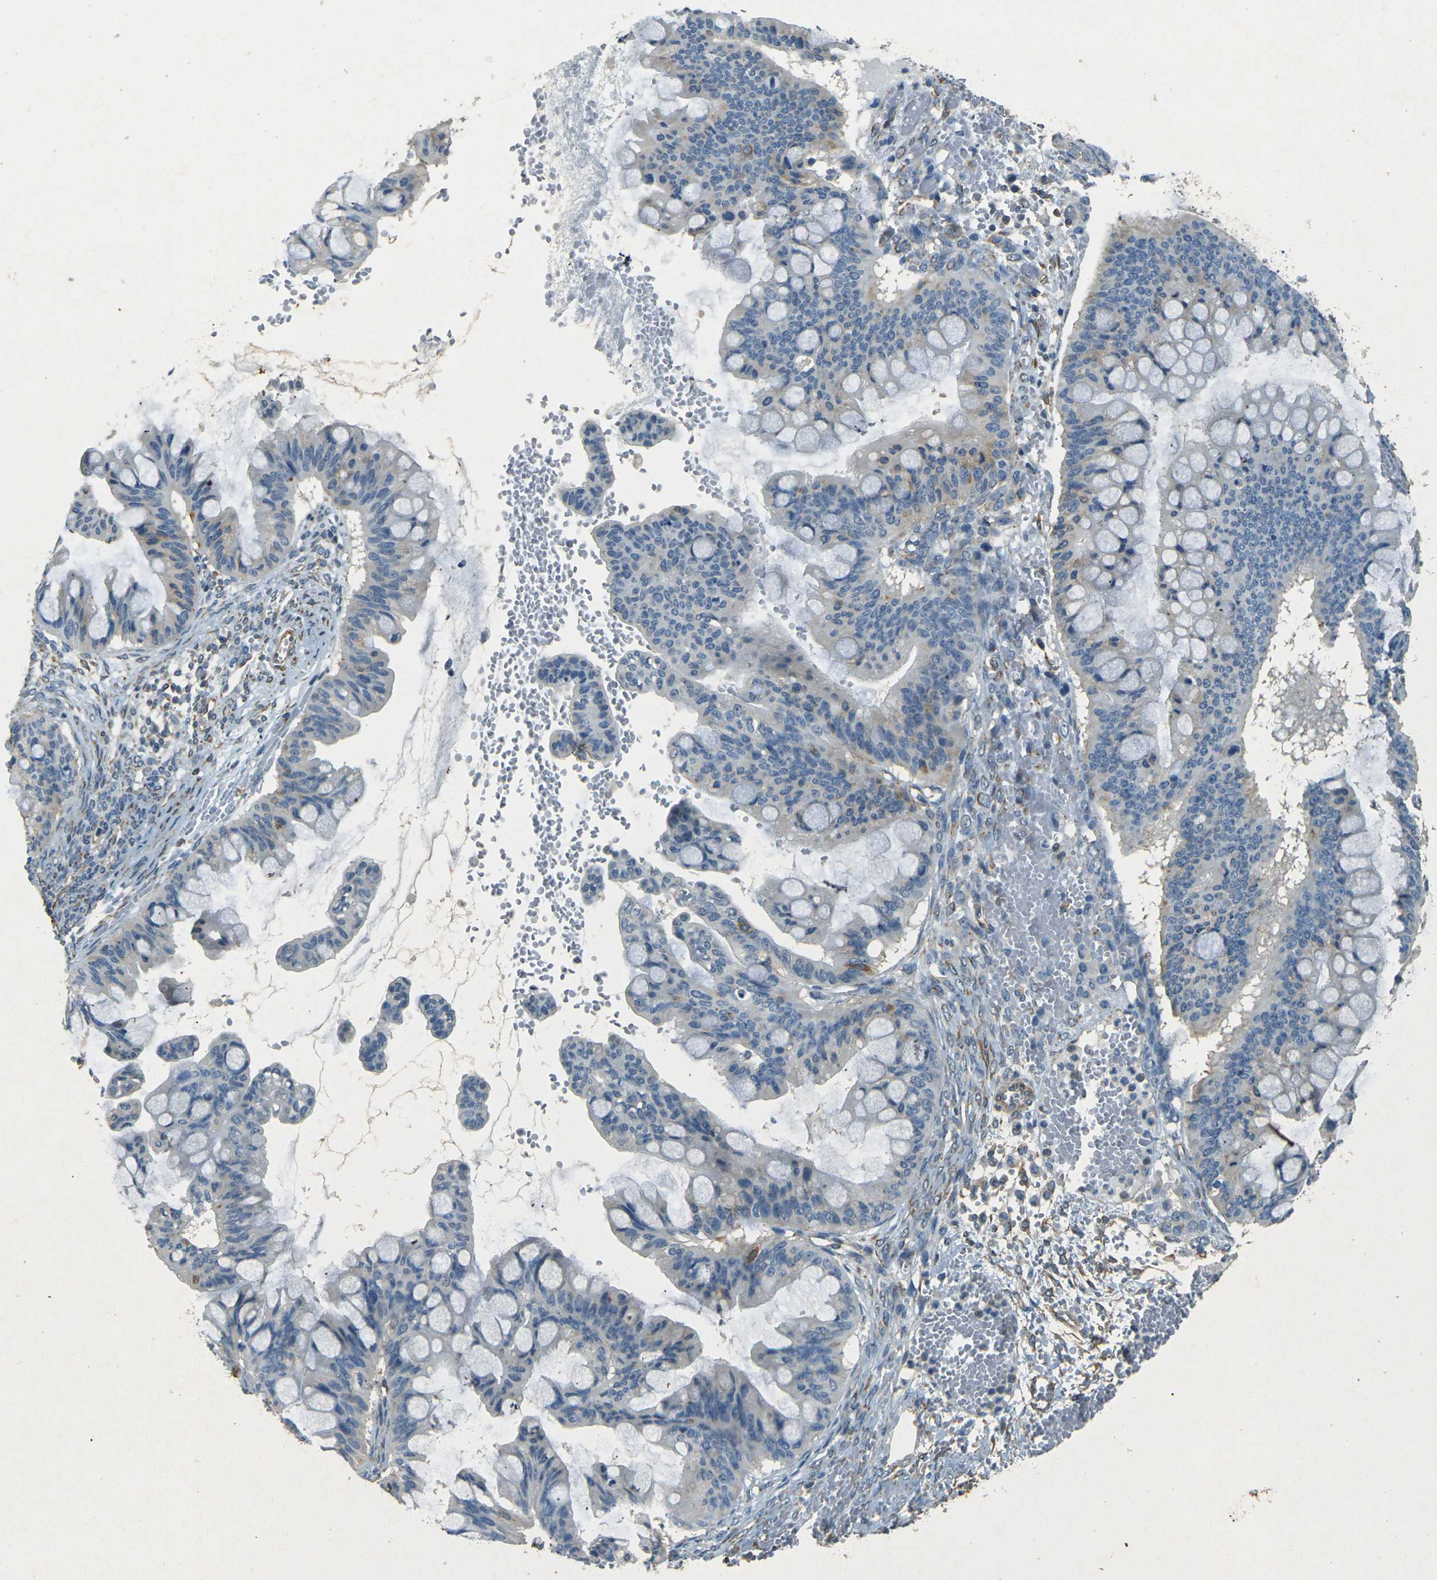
{"staining": {"intensity": "negative", "quantity": "none", "location": "none"}, "tissue": "ovarian cancer", "cell_type": "Tumor cells", "image_type": "cancer", "snomed": [{"axis": "morphology", "description": "Cystadenocarcinoma, mucinous, NOS"}, {"axis": "topography", "description": "Ovary"}], "caption": "IHC image of ovarian mucinous cystadenocarcinoma stained for a protein (brown), which exhibits no expression in tumor cells.", "gene": "SORT1", "patient": {"sex": "female", "age": 73}}